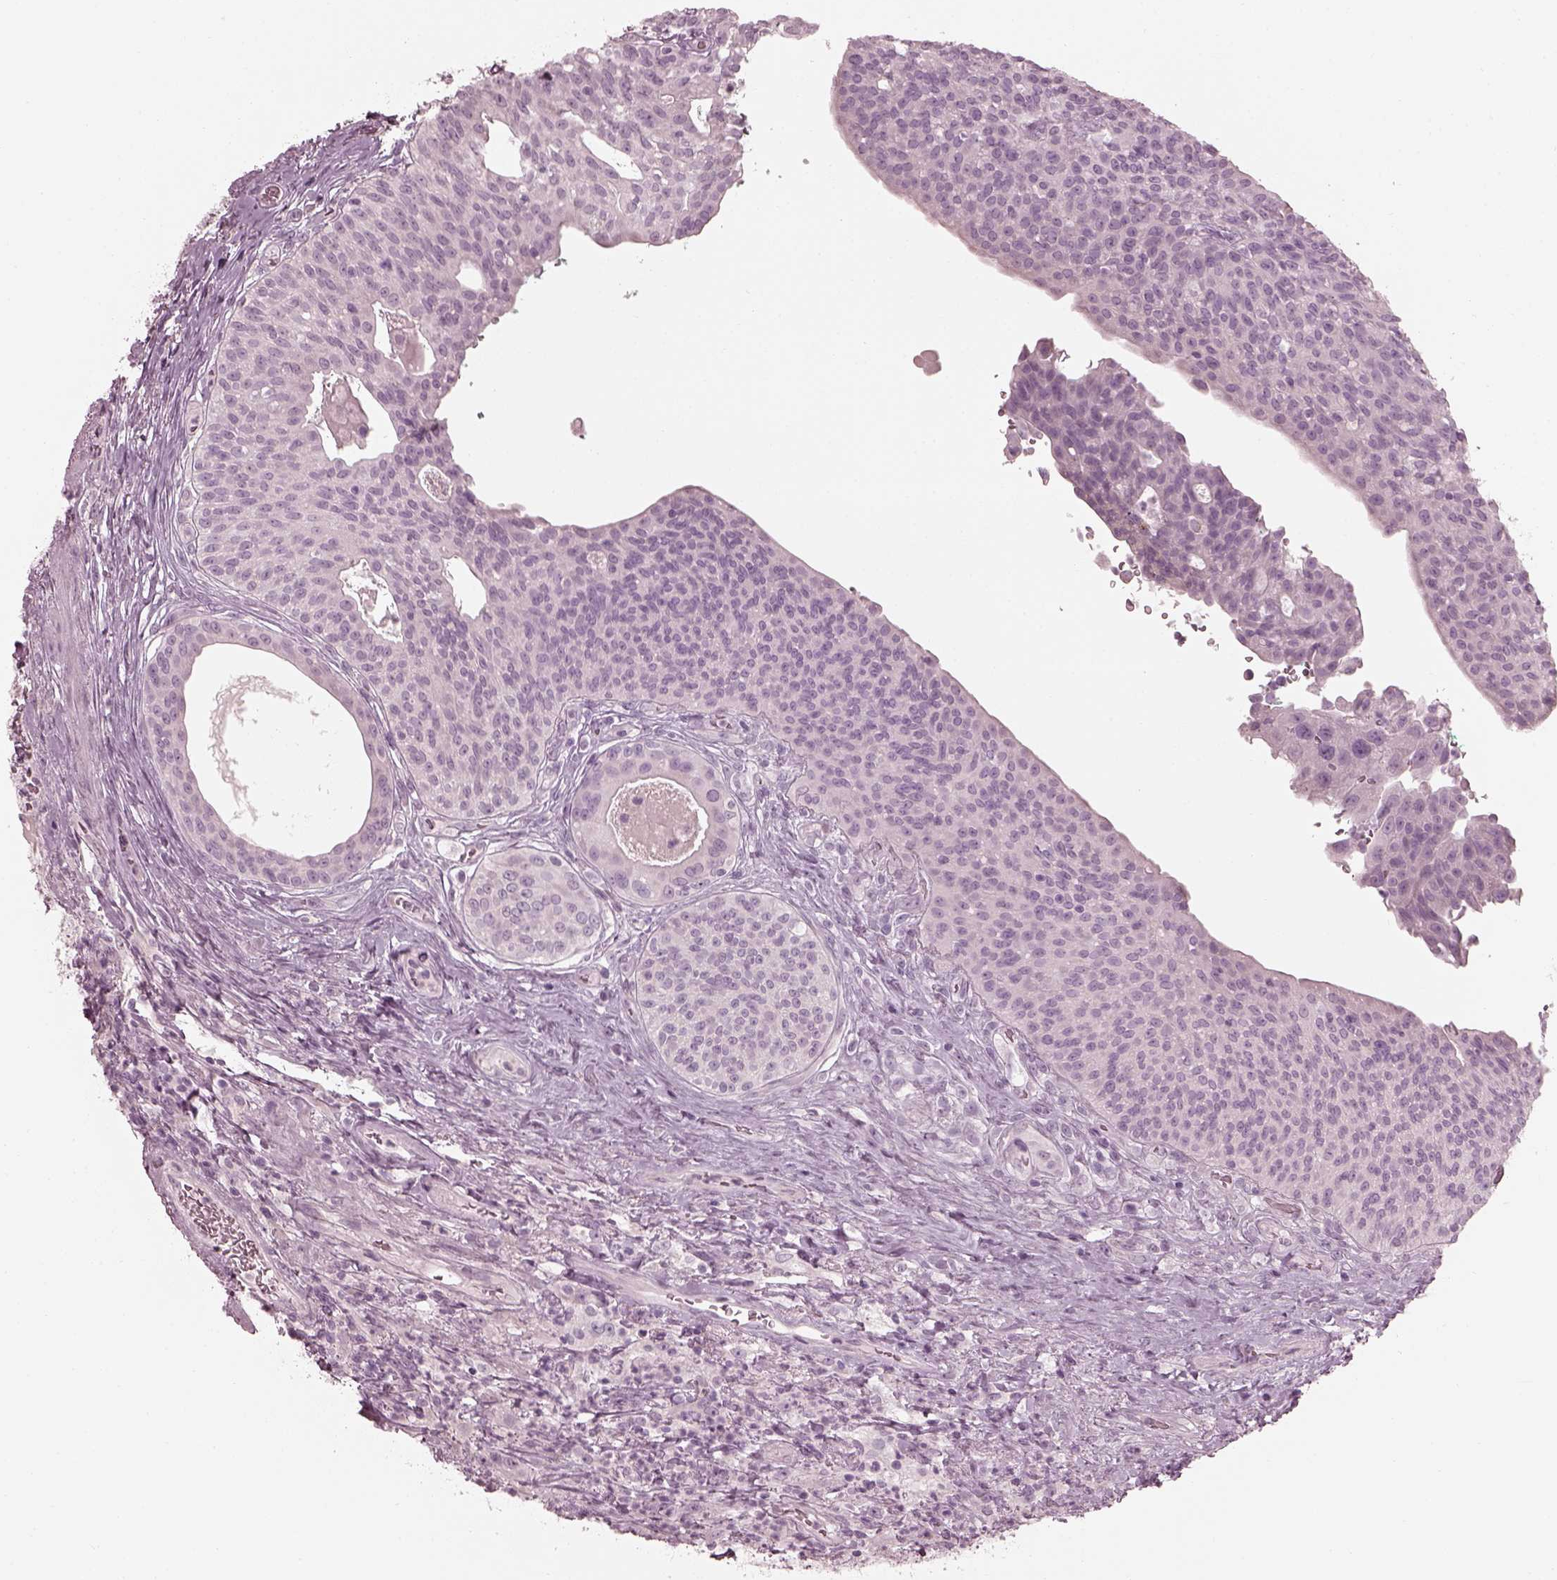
{"staining": {"intensity": "negative", "quantity": "none", "location": "none"}, "tissue": "urothelial cancer", "cell_type": "Tumor cells", "image_type": "cancer", "snomed": [{"axis": "morphology", "description": "Urothelial carcinoma, High grade"}, {"axis": "topography", "description": "Urinary bladder"}], "caption": "A high-resolution histopathology image shows immunohistochemistry staining of urothelial cancer, which exhibits no significant expression in tumor cells. (Stains: DAB (3,3'-diaminobenzidine) IHC with hematoxylin counter stain, Microscopy: brightfield microscopy at high magnification).", "gene": "SAXO2", "patient": {"sex": "male", "age": 79}}